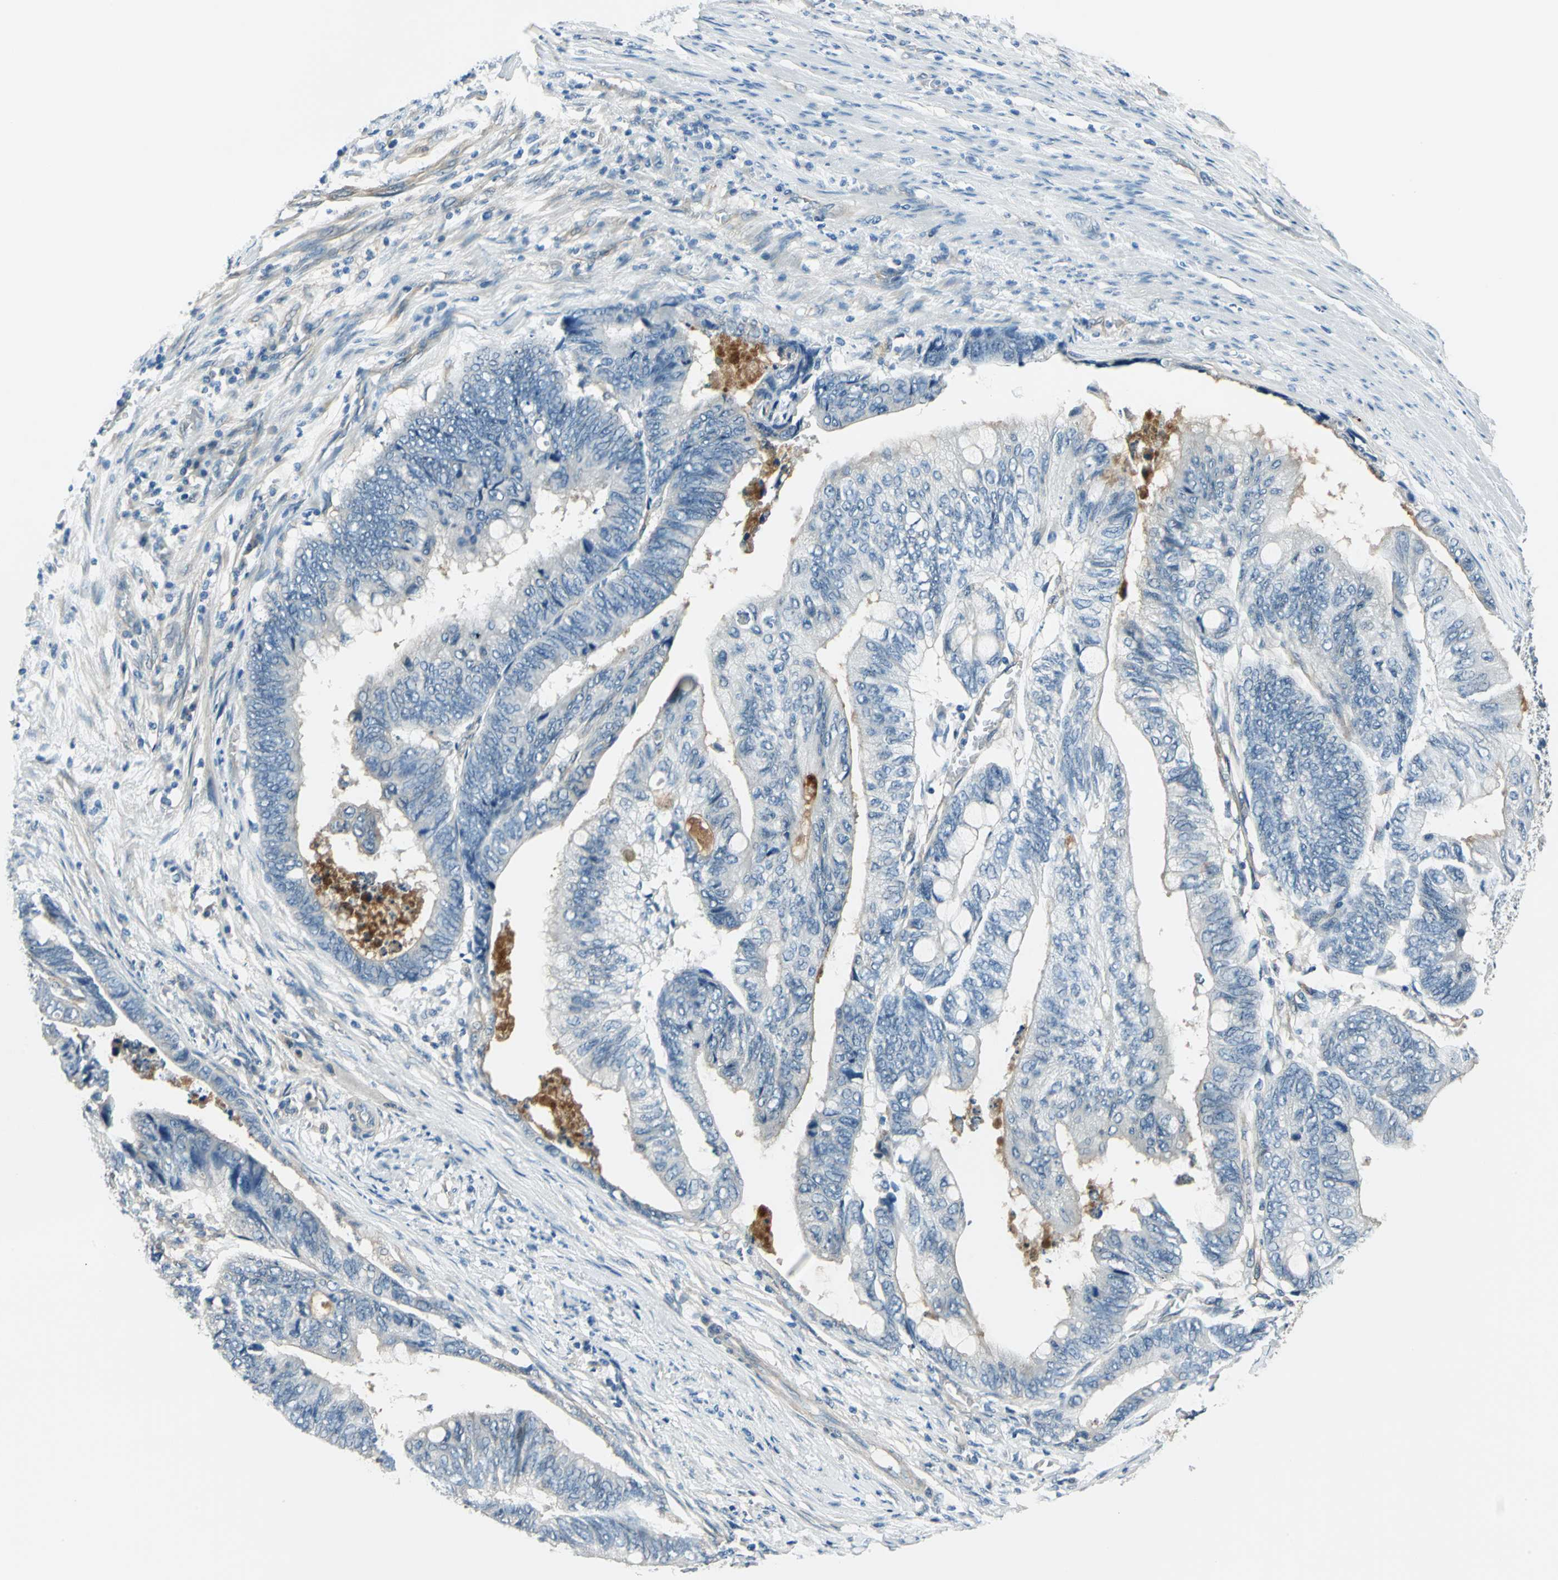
{"staining": {"intensity": "negative", "quantity": "none", "location": "none"}, "tissue": "colorectal cancer", "cell_type": "Tumor cells", "image_type": "cancer", "snomed": [{"axis": "morphology", "description": "Normal tissue, NOS"}, {"axis": "morphology", "description": "Adenocarcinoma, NOS"}, {"axis": "topography", "description": "Rectum"}, {"axis": "topography", "description": "Peripheral nerve tissue"}], "caption": "Tumor cells are negative for brown protein staining in colorectal cancer.", "gene": "CDC42EP1", "patient": {"sex": "male", "age": 92}}